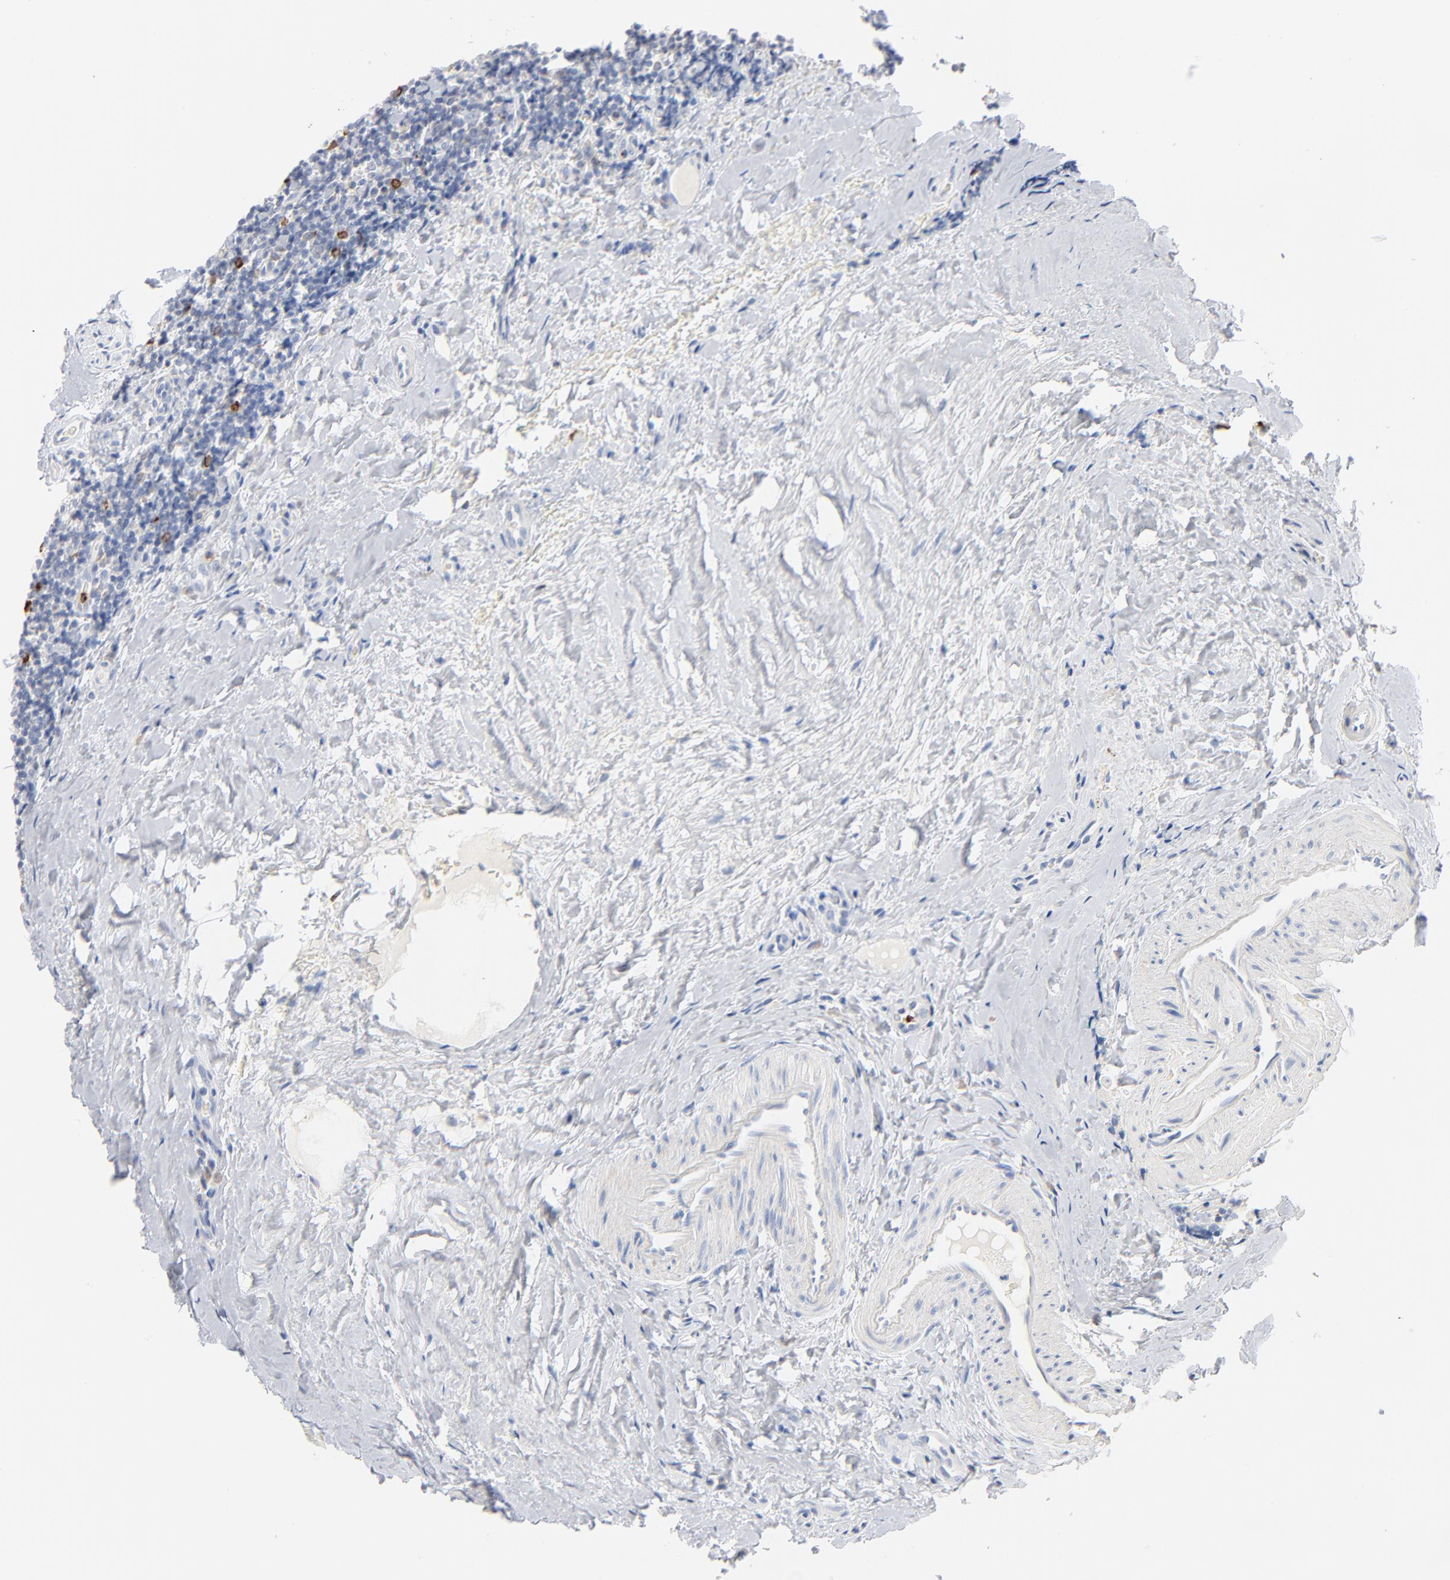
{"staining": {"intensity": "negative", "quantity": "none", "location": "none"}, "tissue": "tonsil", "cell_type": "Germinal center cells", "image_type": "normal", "snomed": [{"axis": "morphology", "description": "Normal tissue, NOS"}, {"axis": "topography", "description": "Tonsil"}], "caption": "This is a photomicrograph of immunohistochemistry staining of unremarkable tonsil, which shows no positivity in germinal center cells. Nuclei are stained in blue.", "gene": "GZMB", "patient": {"sex": "male", "age": 31}}